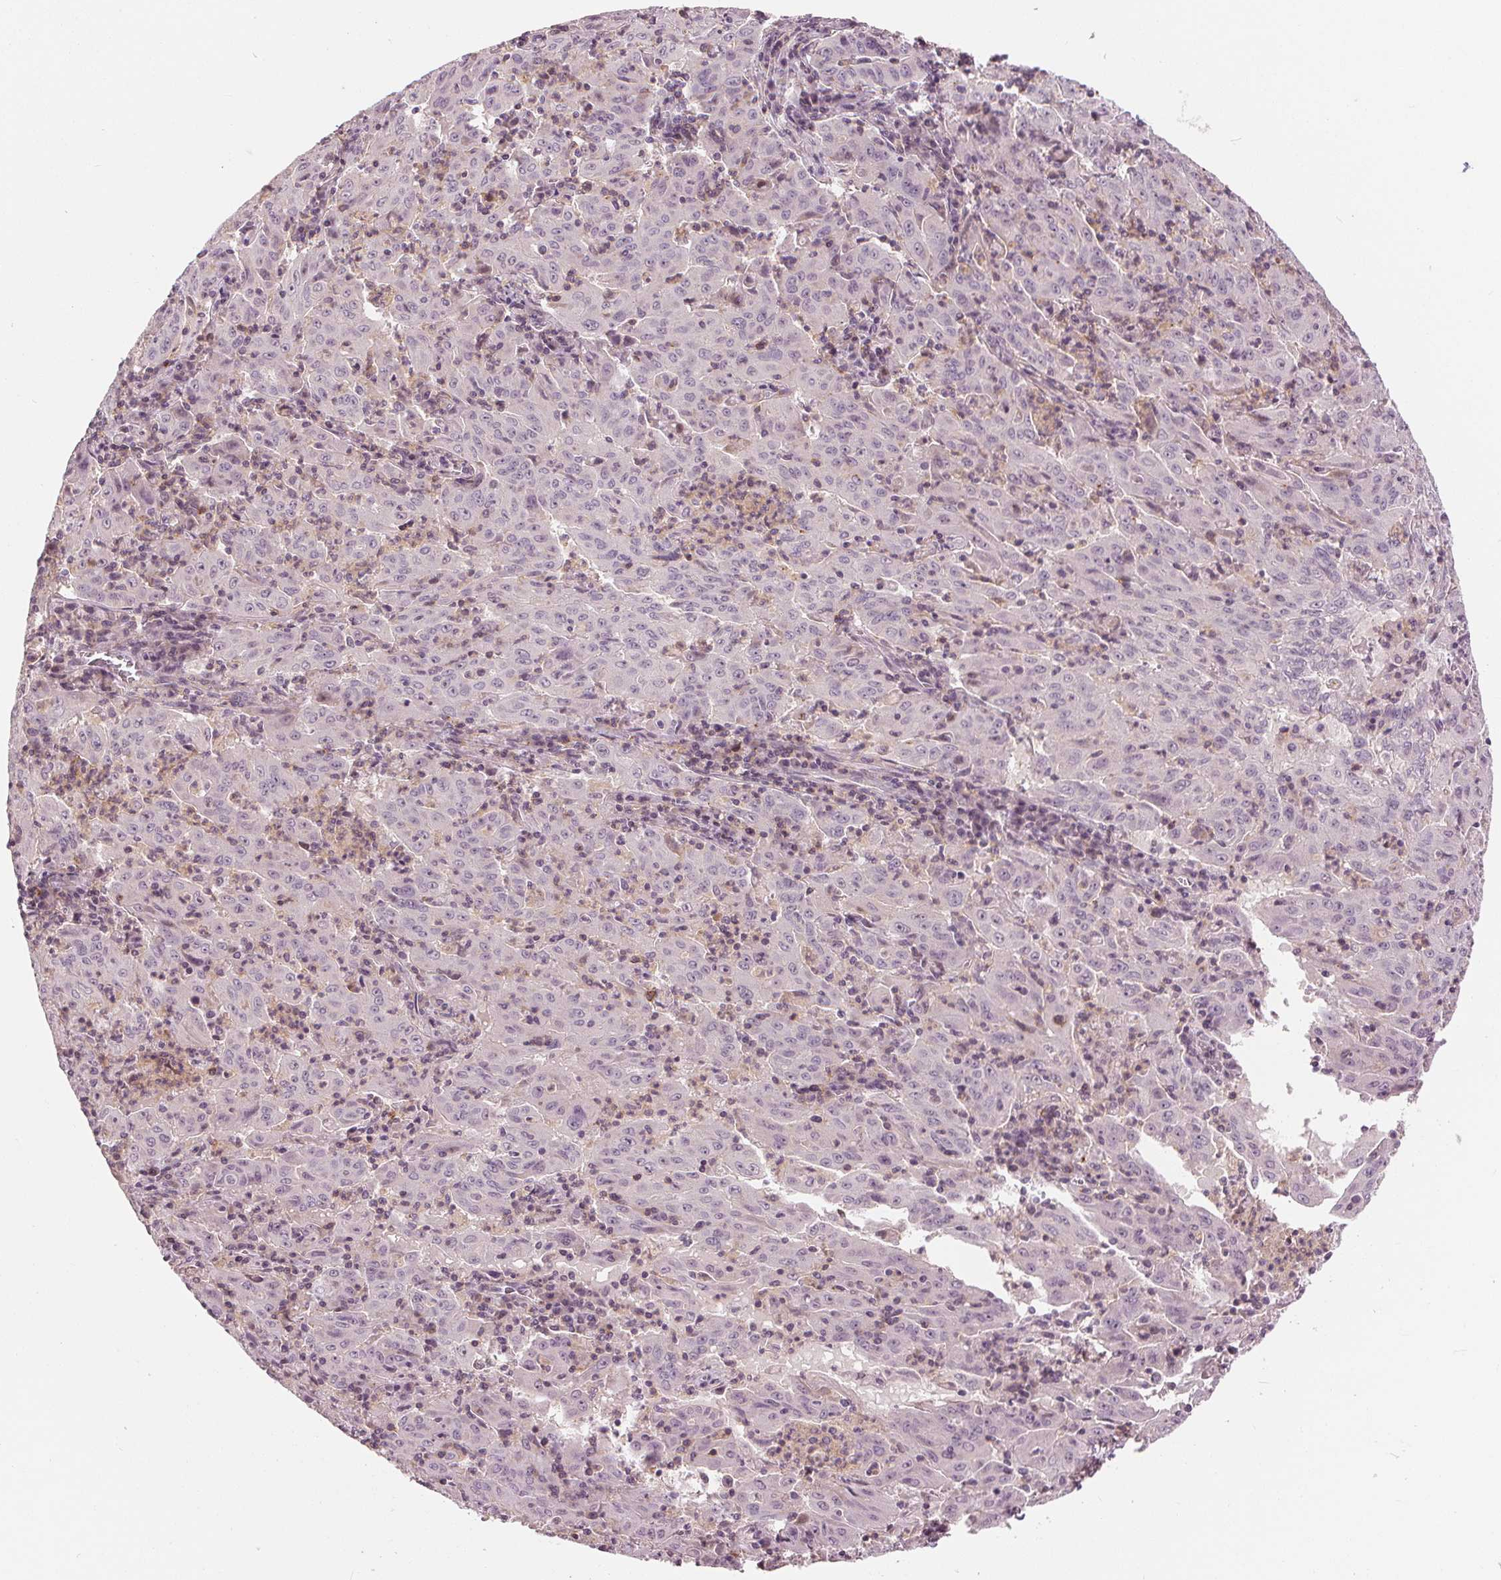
{"staining": {"intensity": "negative", "quantity": "none", "location": "none"}, "tissue": "pancreatic cancer", "cell_type": "Tumor cells", "image_type": "cancer", "snomed": [{"axis": "morphology", "description": "Adenocarcinoma, NOS"}, {"axis": "topography", "description": "Pancreas"}], "caption": "The immunohistochemistry (IHC) image has no significant staining in tumor cells of pancreatic cancer (adenocarcinoma) tissue.", "gene": "SLC34A1", "patient": {"sex": "male", "age": 63}}